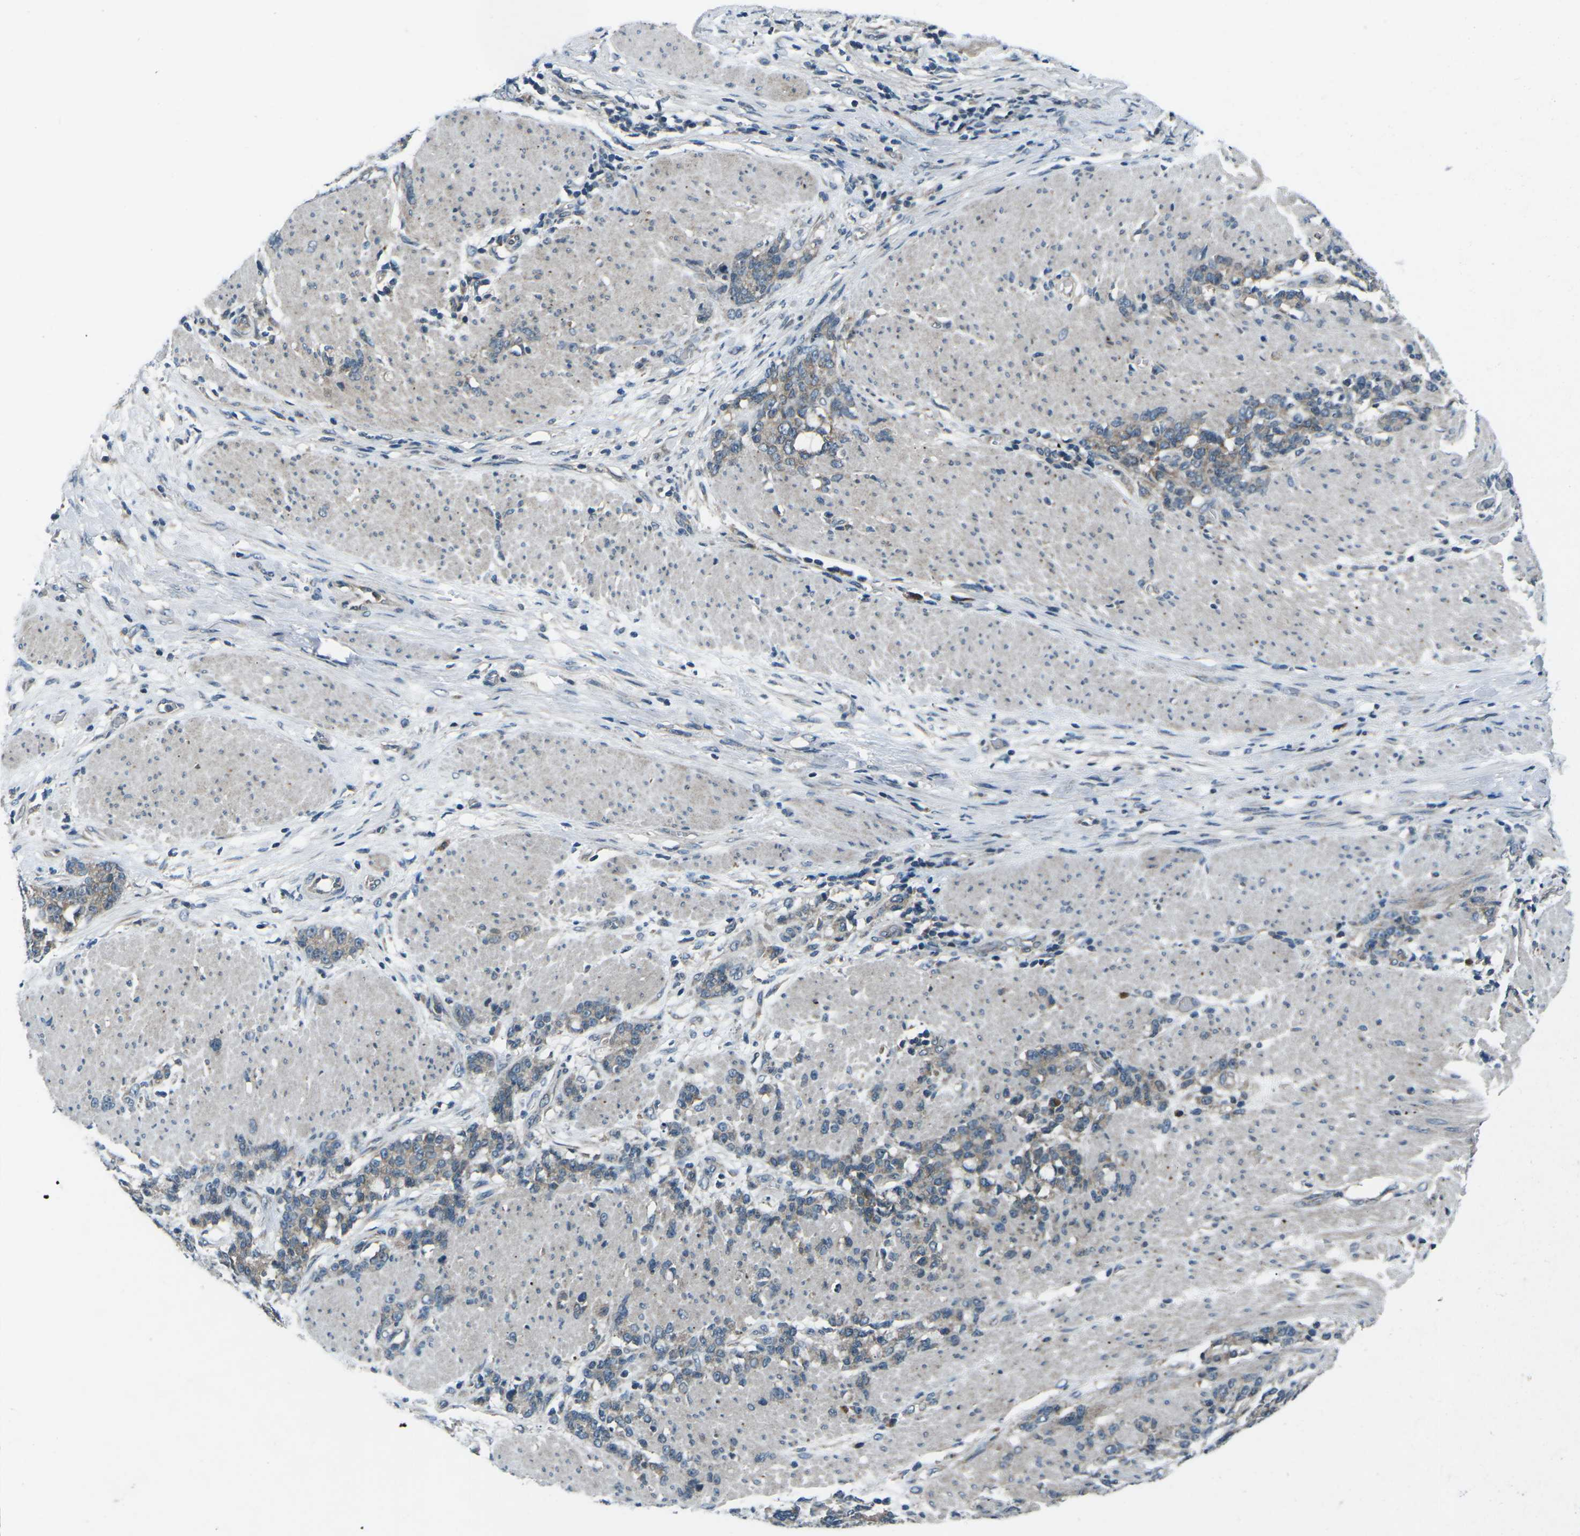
{"staining": {"intensity": "moderate", "quantity": ">75%", "location": "cytoplasmic/membranous"}, "tissue": "stomach cancer", "cell_type": "Tumor cells", "image_type": "cancer", "snomed": [{"axis": "morphology", "description": "Adenocarcinoma, NOS"}, {"axis": "topography", "description": "Stomach, lower"}], "caption": "Stomach adenocarcinoma stained with immunohistochemistry displays moderate cytoplasmic/membranous staining in approximately >75% of tumor cells. Immunohistochemistry stains the protein of interest in brown and the nuclei are stained blue.", "gene": "CDK16", "patient": {"sex": "male", "age": 88}}